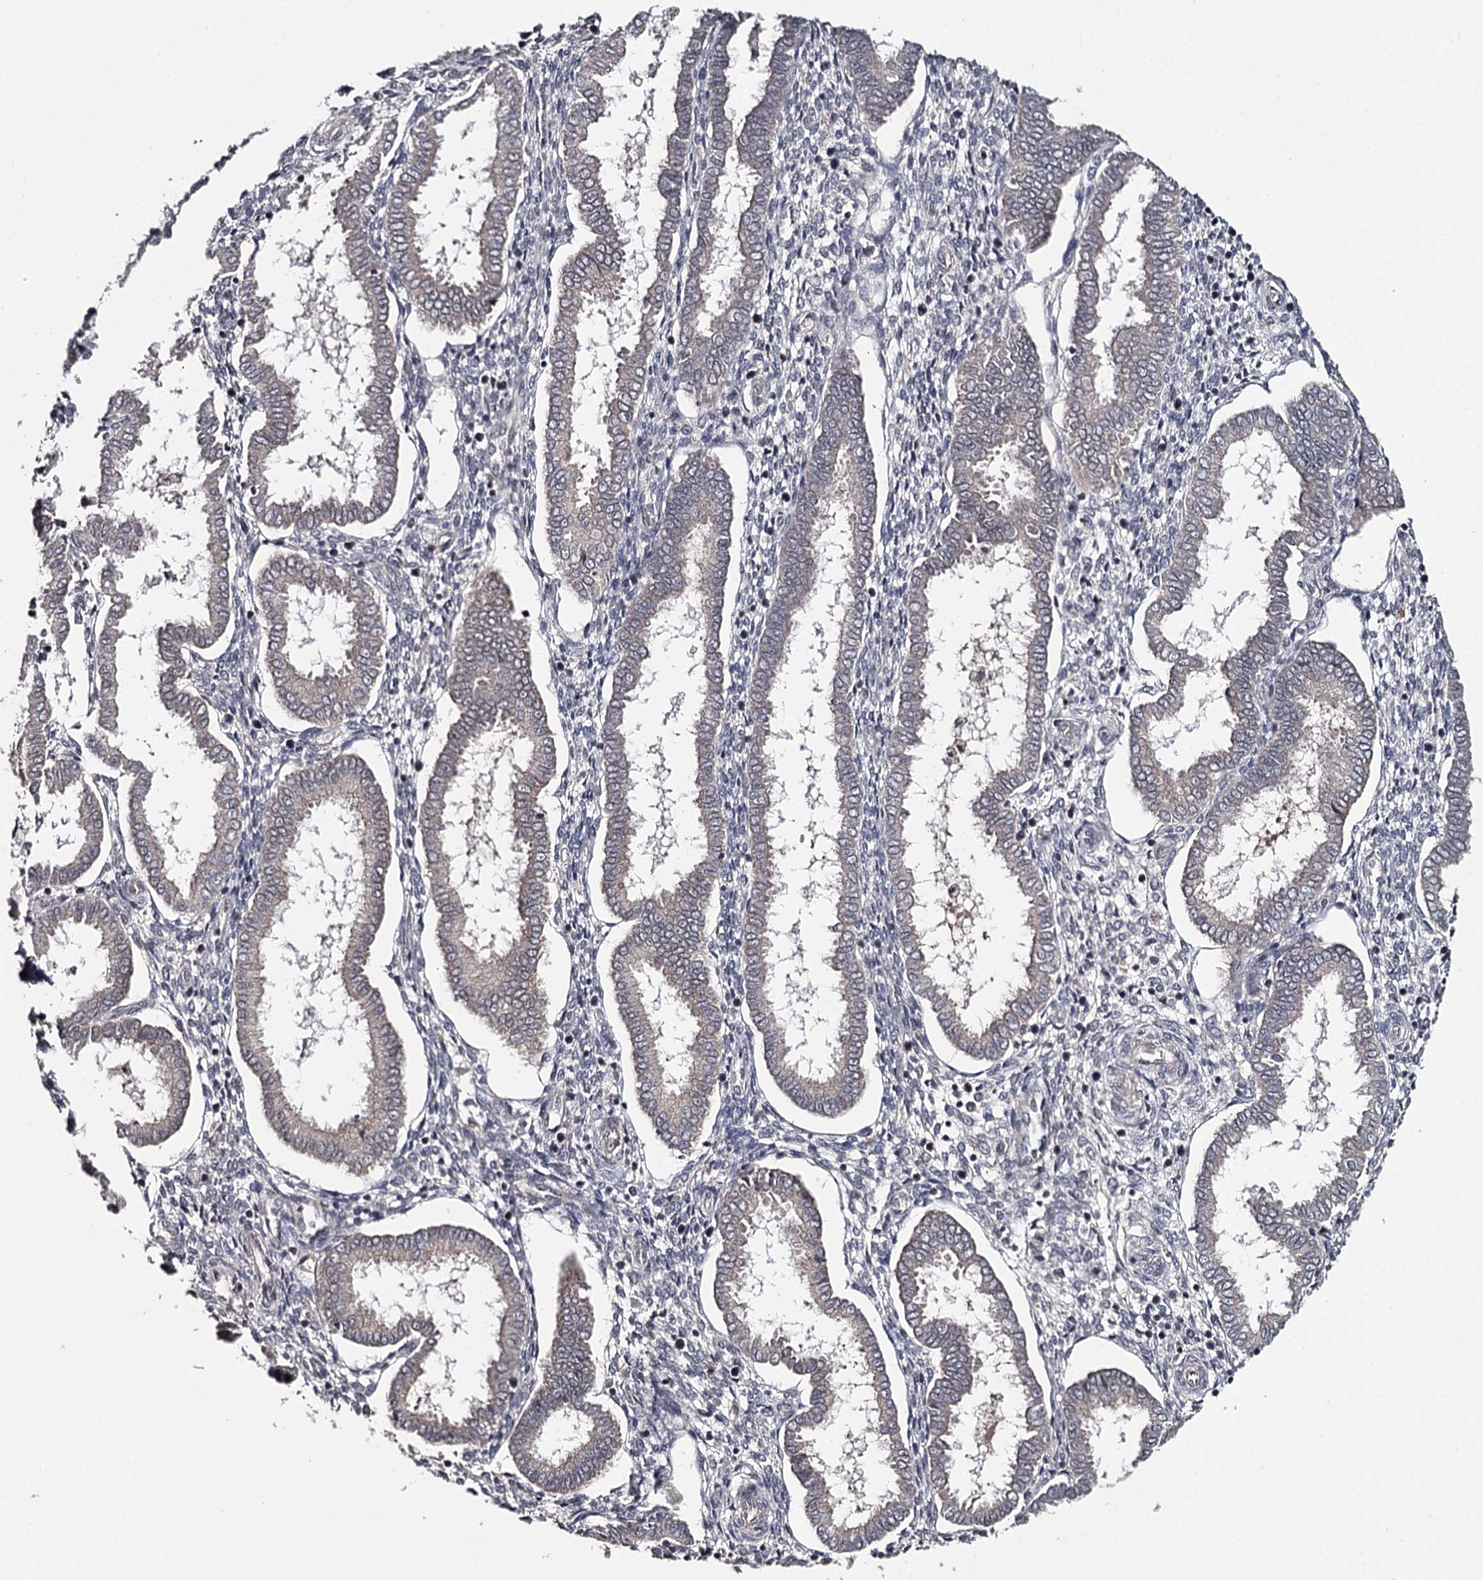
{"staining": {"intensity": "negative", "quantity": "none", "location": "none"}, "tissue": "endometrium", "cell_type": "Cells in endometrial stroma", "image_type": "normal", "snomed": [{"axis": "morphology", "description": "Normal tissue, NOS"}, {"axis": "topography", "description": "Endometrium"}], "caption": "Immunohistochemistry (IHC) image of benign endometrium: endometrium stained with DAB demonstrates no significant protein expression in cells in endometrial stroma.", "gene": "CWF19L2", "patient": {"sex": "female", "age": 24}}